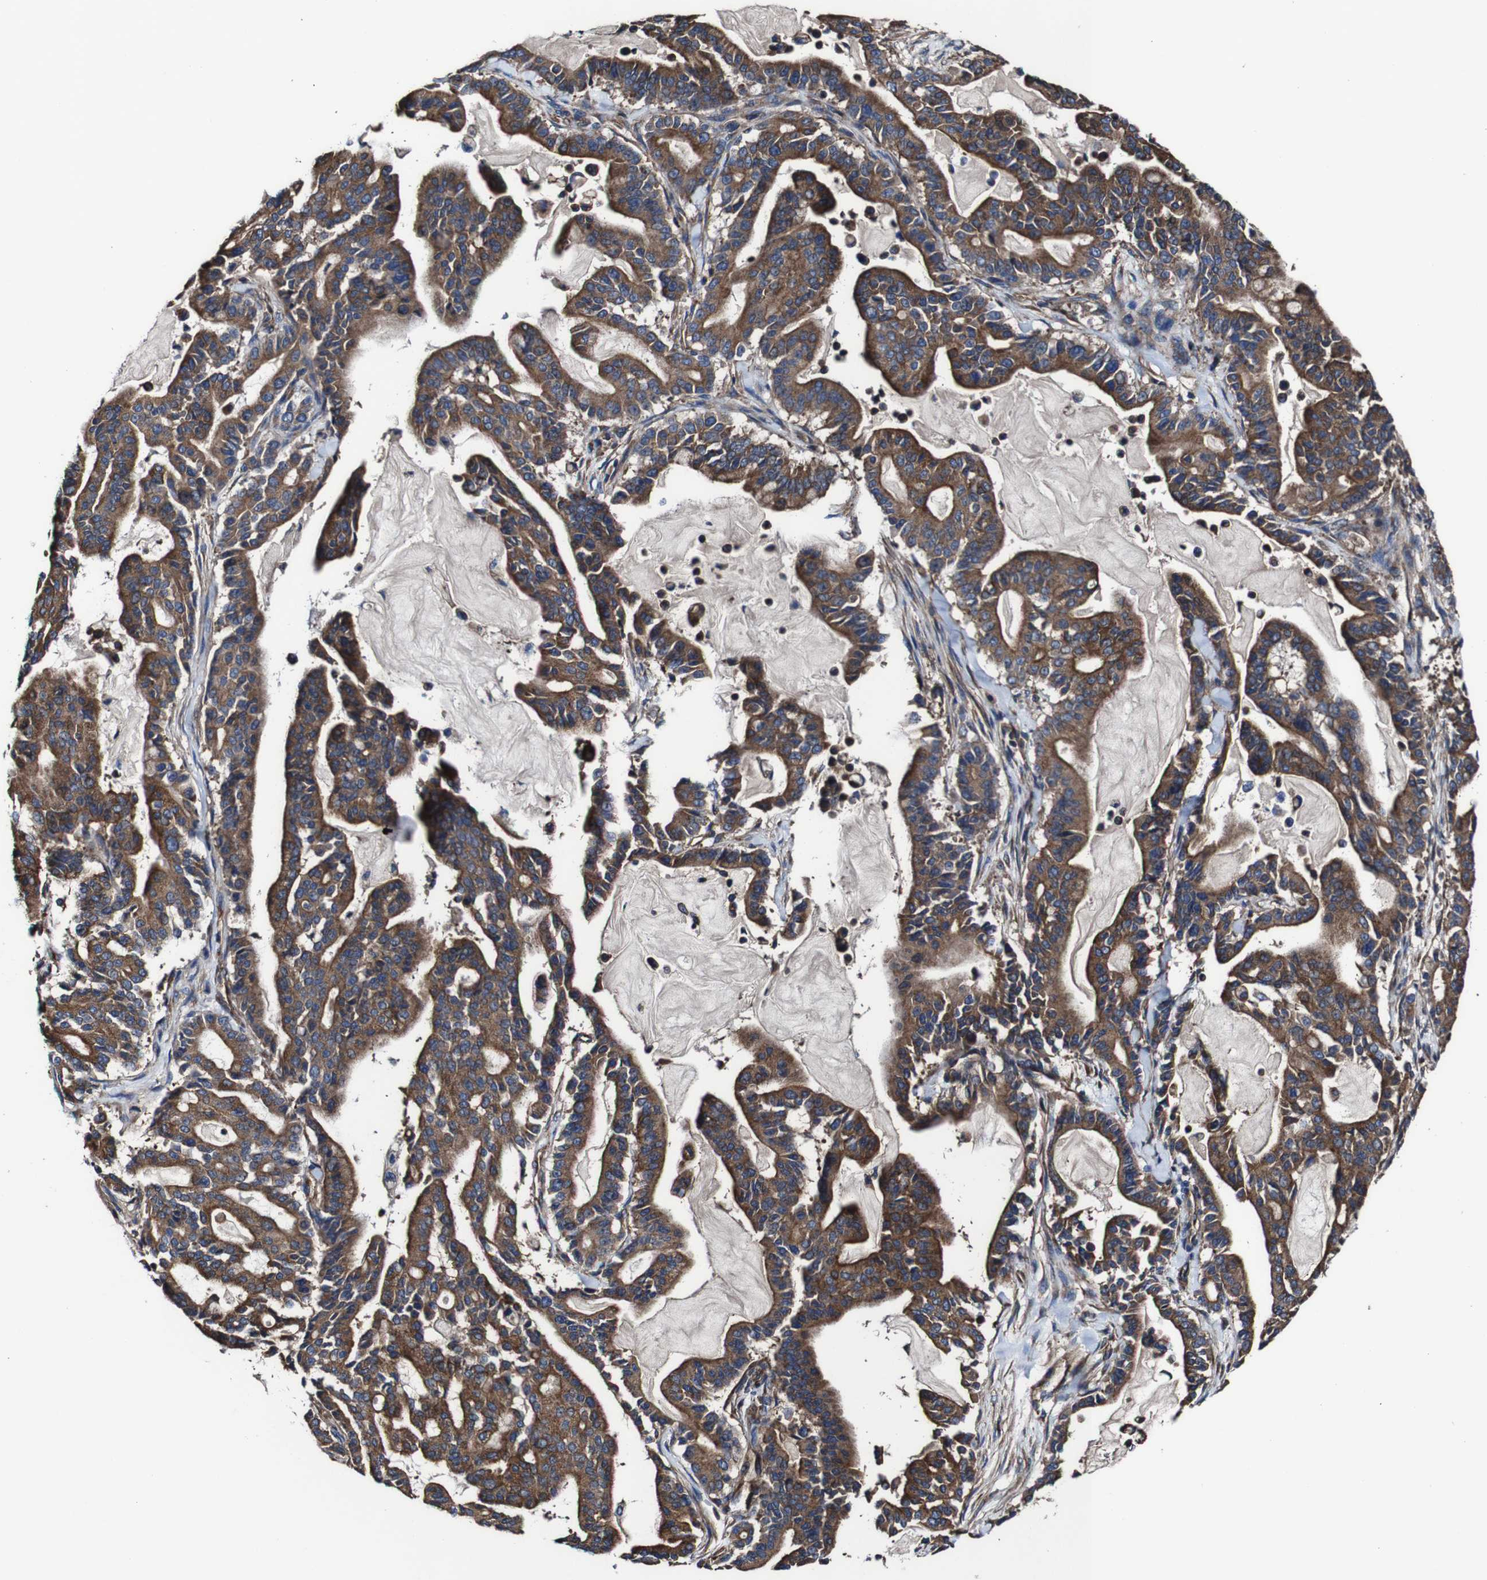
{"staining": {"intensity": "moderate", "quantity": ">75%", "location": "cytoplasmic/membranous"}, "tissue": "pancreatic cancer", "cell_type": "Tumor cells", "image_type": "cancer", "snomed": [{"axis": "morphology", "description": "Adenocarcinoma, NOS"}, {"axis": "topography", "description": "Pancreas"}], "caption": "High-magnification brightfield microscopy of pancreatic cancer stained with DAB (brown) and counterstained with hematoxylin (blue). tumor cells exhibit moderate cytoplasmic/membranous positivity is present in approximately>75% of cells.", "gene": "CSF1R", "patient": {"sex": "male", "age": 63}}